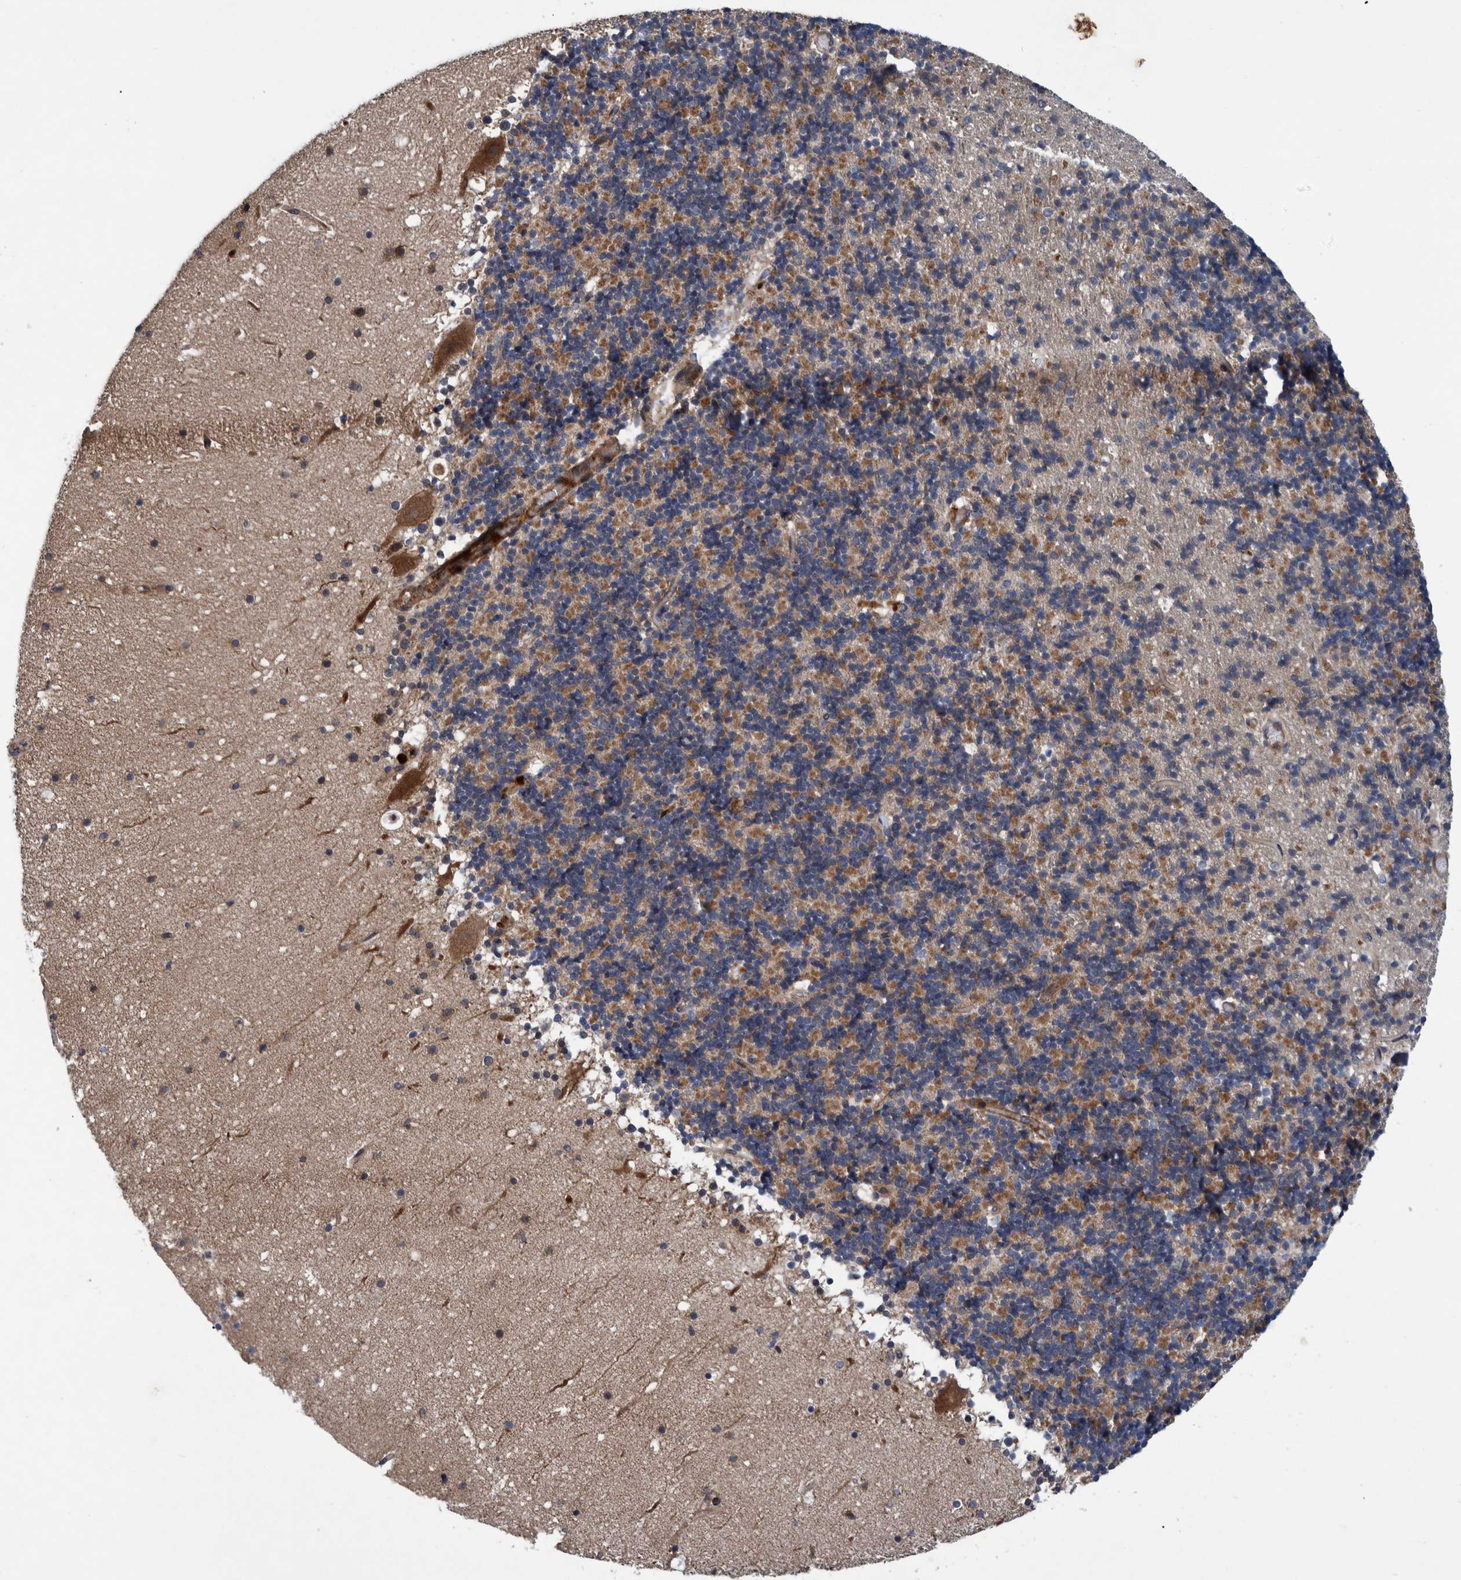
{"staining": {"intensity": "strong", "quantity": "<25%", "location": "cytoplasmic/membranous,nuclear"}, "tissue": "cerebellum", "cell_type": "Cells in granular layer", "image_type": "normal", "snomed": [{"axis": "morphology", "description": "Normal tissue, NOS"}, {"axis": "topography", "description": "Cerebellum"}], "caption": "About <25% of cells in granular layer in unremarkable cerebellum show strong cytoplasmic/membranous,nuclear protein staining as visualized by brown immunohistochemical staining.", "gene": "ITIH3", "patient": {"sex": "male", "age": 57}}